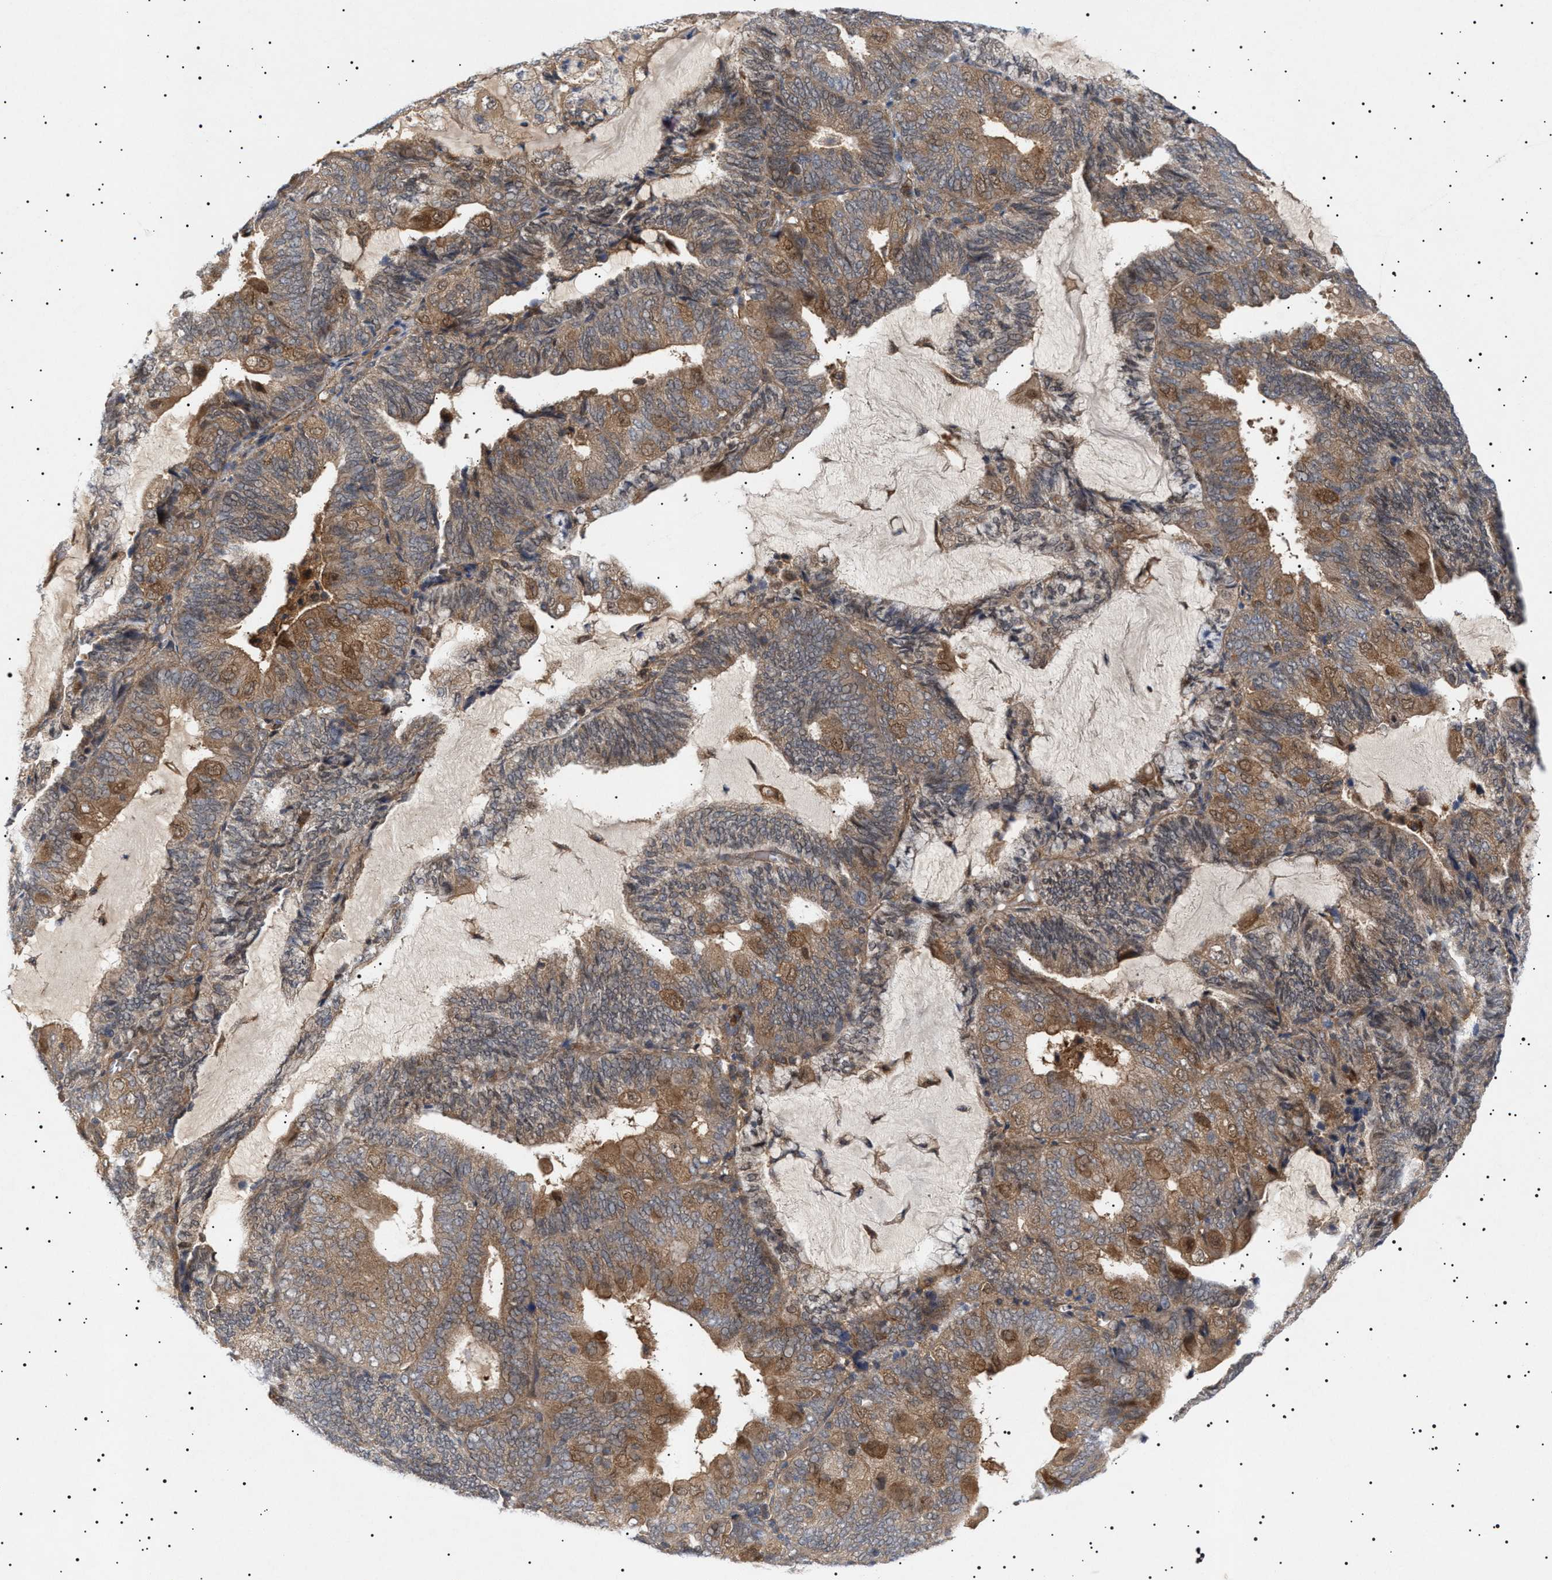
{"staining": {"intensity": "moderate", "quantity": ">75%", "location": "cytoplasmic/membranous"}, "tissue": "endometrial cancer", "cell_type": "Tumor cells", "image_type": "cancer", "snomed": [{"axis": "morphology", "description": "Adenocarcinoma, NOS"}, {"axis": "topography", "description": "Endometrium"}], "caption": "Brown immunohistochemical staining in human endometrial adenocarcinoma reveals moderate cytoplasmic/membranous positivity in about >75% of tumor cells. (IHC, brightfield microscopy, high magnification).", "gene": "NPLOC4", "patient": {"sex": "female", "age": 81}}